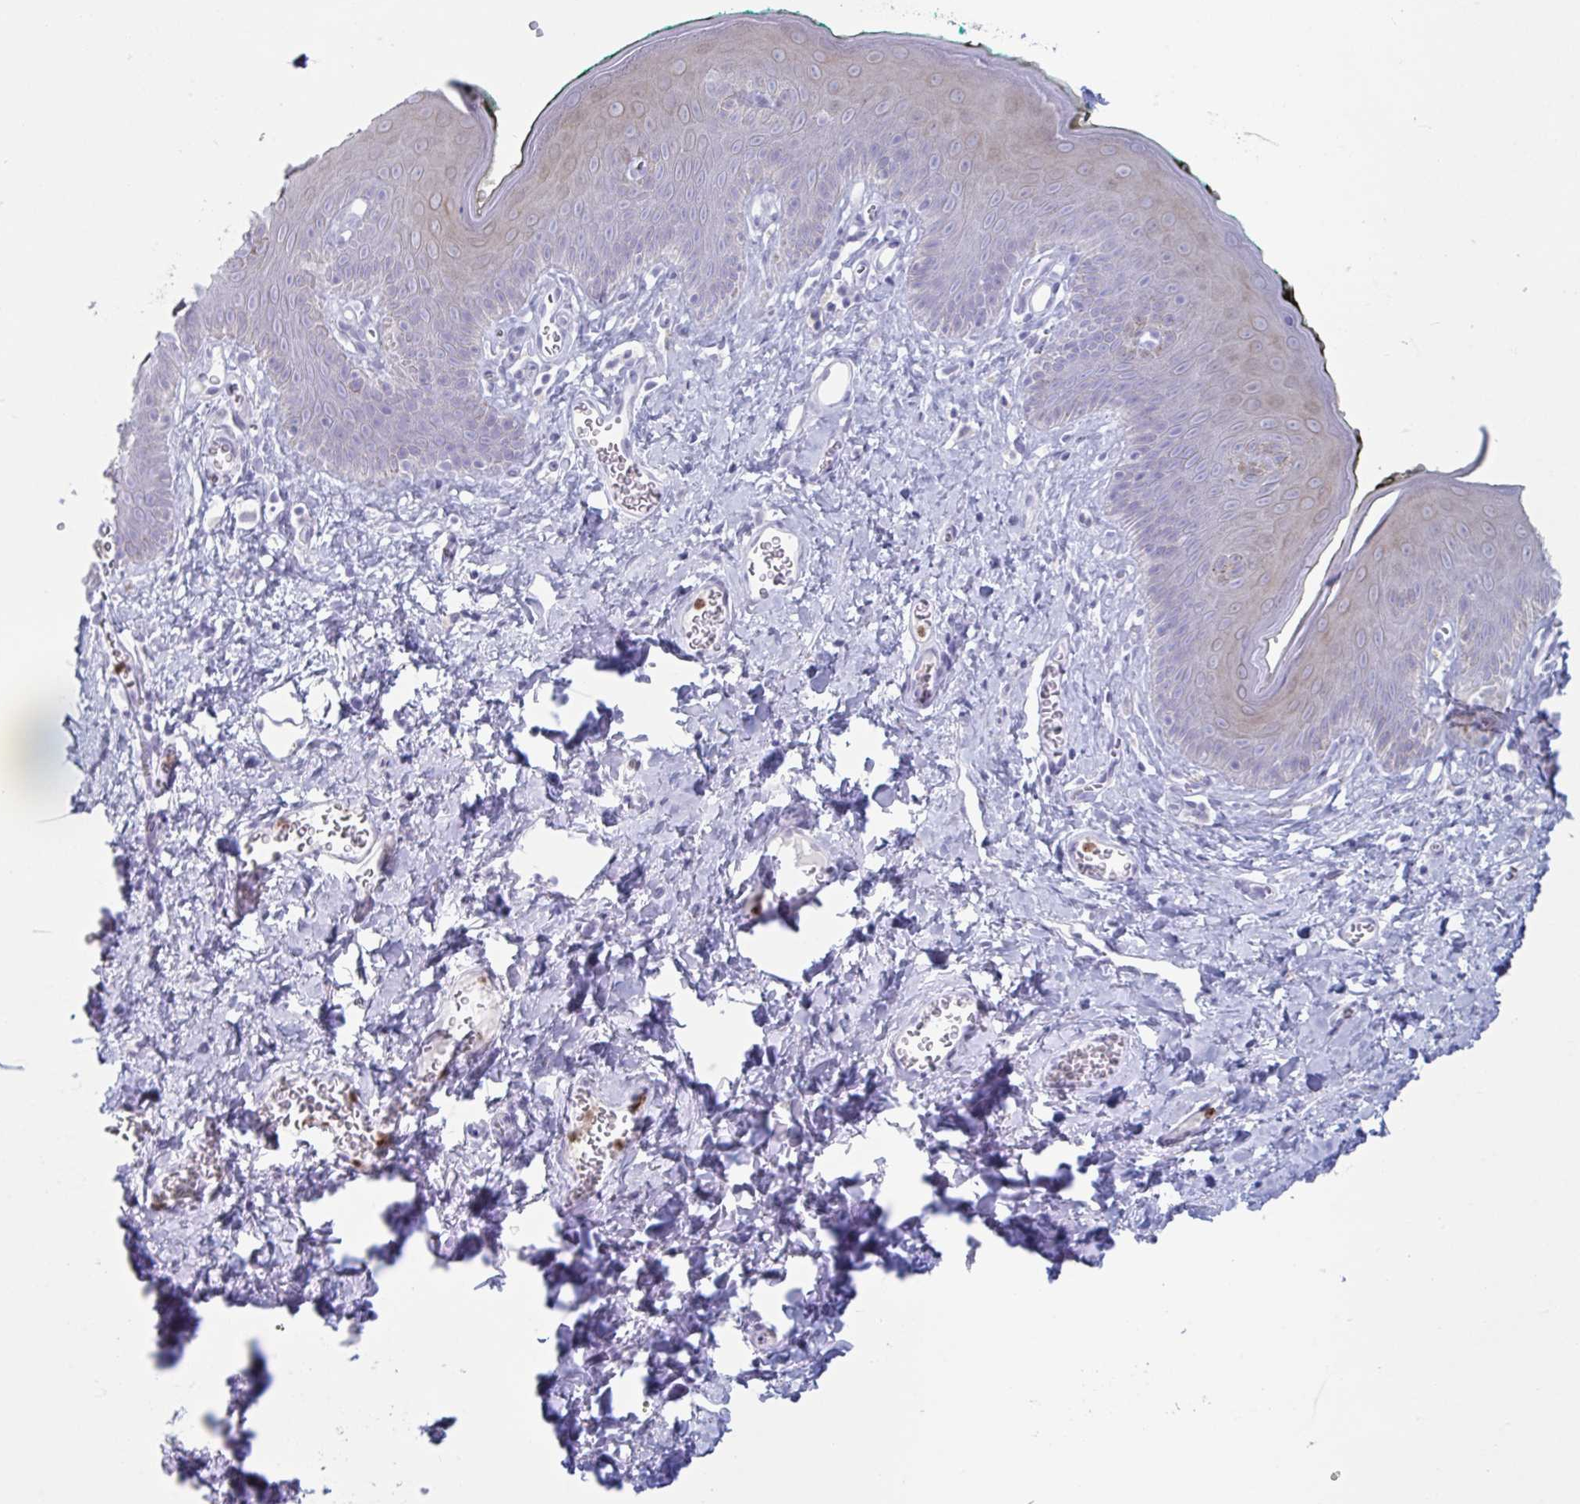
{"staining": {"intensity": "negative", "quantity": "none", "location": "none"}, "tissue": "skin", "cell_type": "Epidermal cells", "image_type": "normal", "snomed": [{"axis": "morphology", "description": "Normal tissue, NOS"}, {"axis": "topography", "description": "Vulva"}, {"axis": "topography", "description": "Peripheral nerve tissue"}], "caption": "High power microscopy micrograph of an immunohistochemistry (IHC) image of normal skin, revealing no significant positivity in epidermal cells. (Stains: DAB IHC with hematoxylin counter stain, Microscopy: brightfield microscopy at high magnification).", "gene": "CYP4F11", "patient": {"sex": "female", "age": 66}}